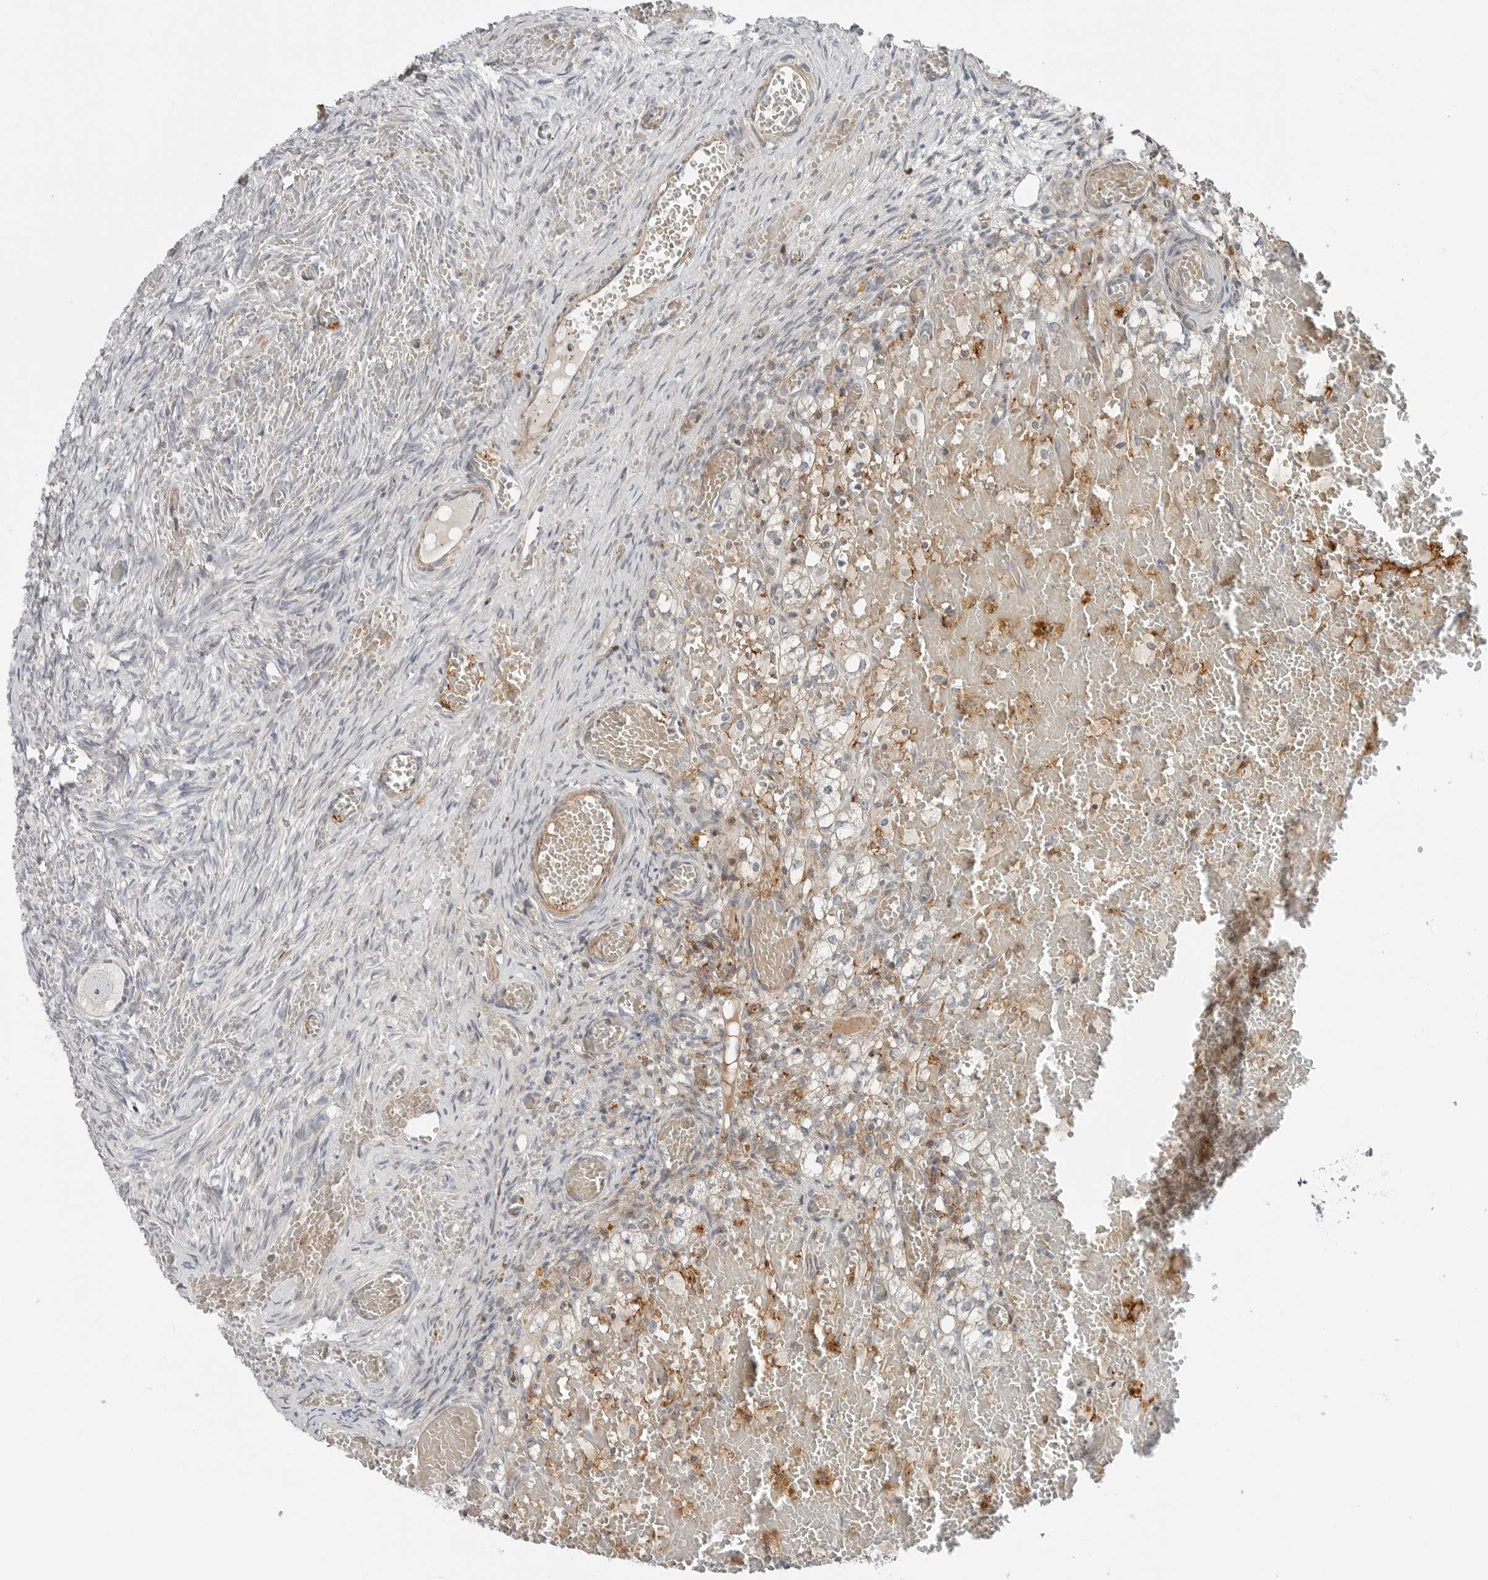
{"staining": {"intensity": "negative", "quantity": "none", "location": "none"}, "tissue": "ovary", "cell_type": "Ovarian stroma cells", "image_type": "normal", "snomed": [{"axis": "morphology", "description": "Adenocarcinoma, NOS"}, {"axis": "topography", "description": "Endometrium"}], "caption": "Benign ovary was stained to show a protein in brown. There is no significant staining in ovarian stroma cells. Brightfield microscopy of immunohistochemistry stained with DAB (brown) and hematoxylin (blue), captured at high magnification.", "gene": "LEFTY2", "patient": {"sex": "female", "age": 32}}